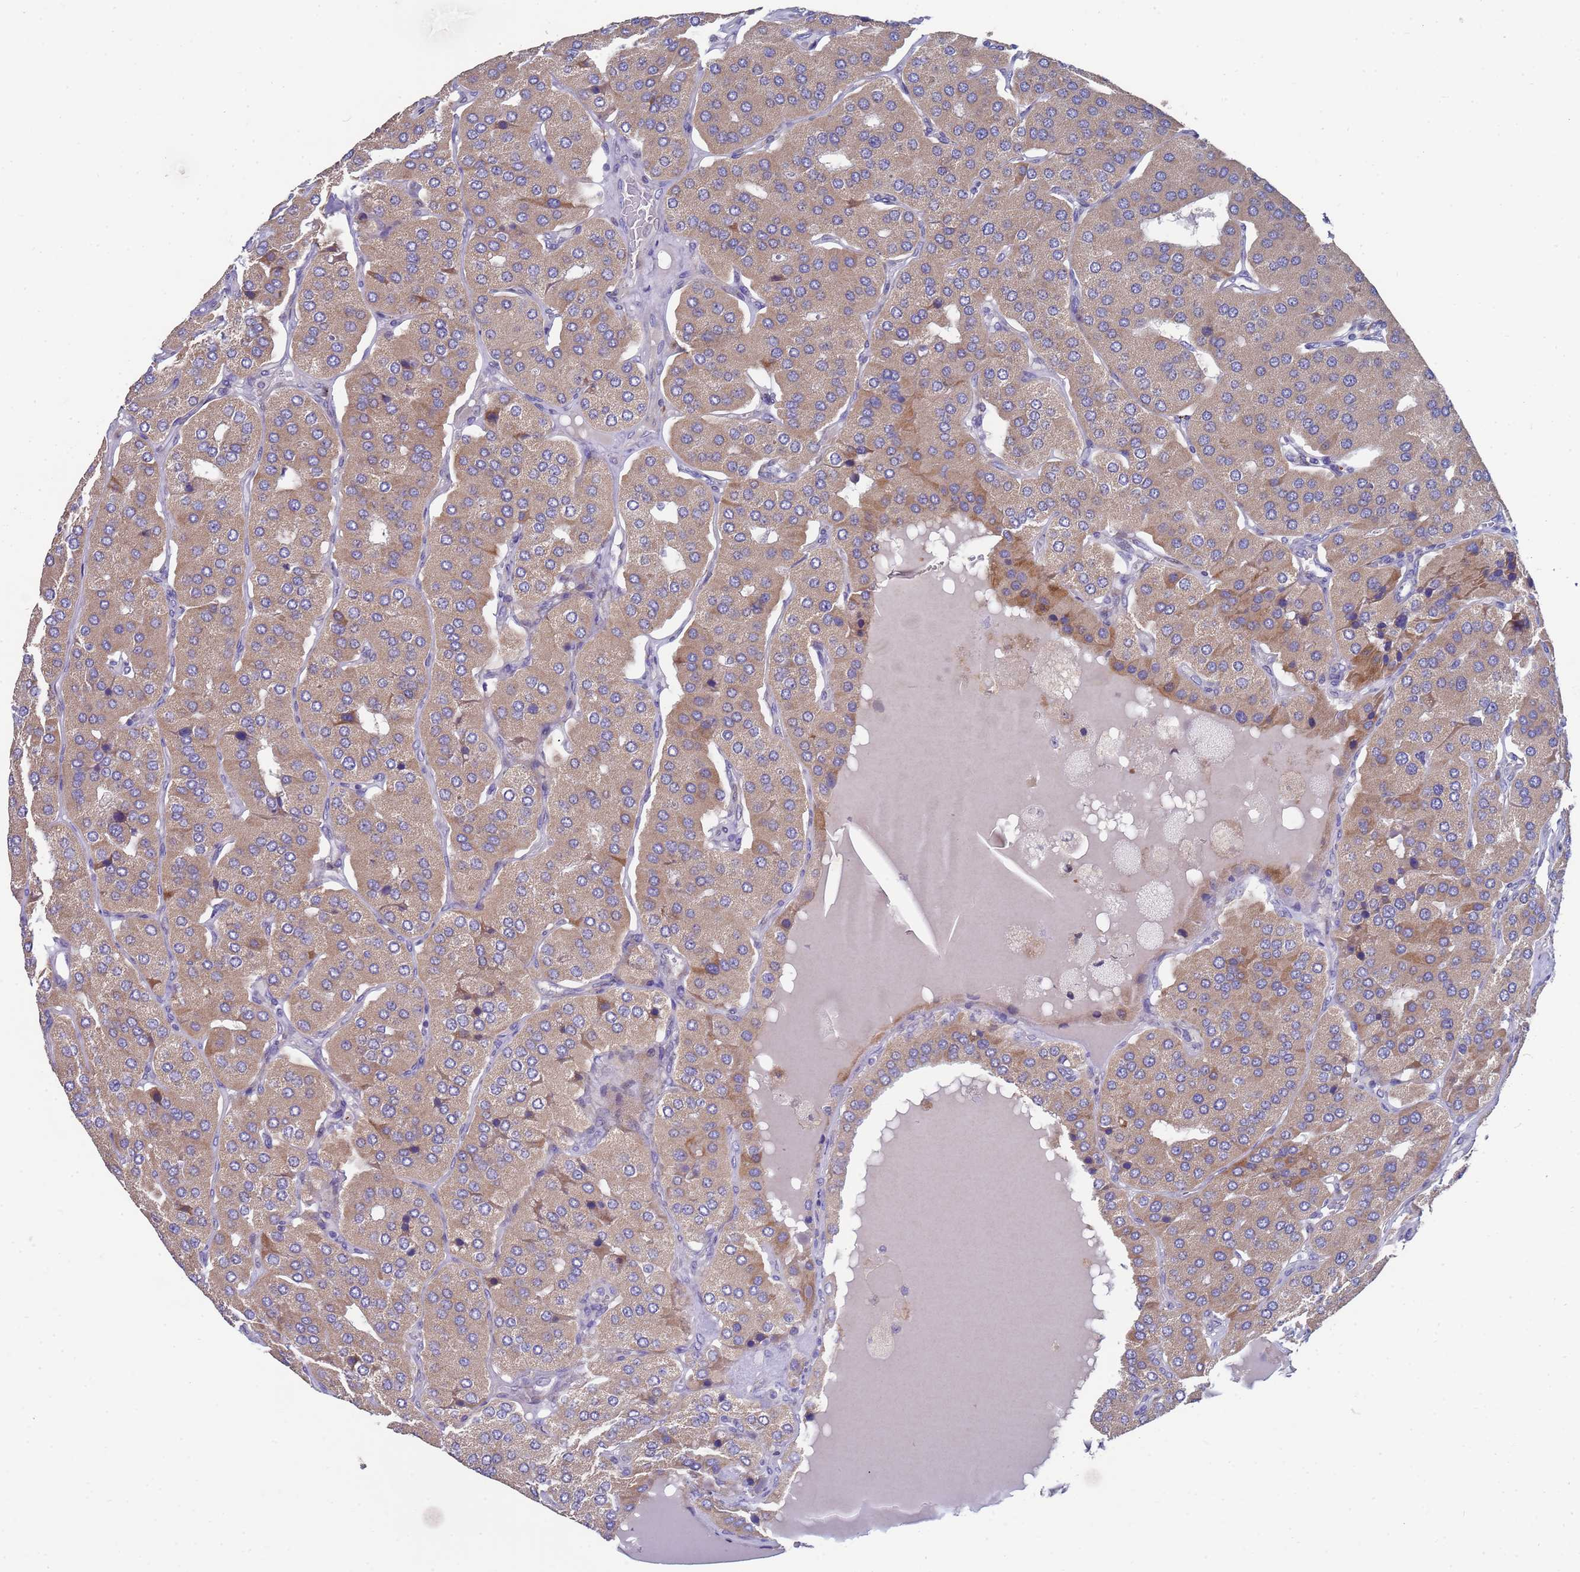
{"staining": {"intensity": "moderate", "quantity": ">75%", "location": "cytoplasmic/membranous"}, "tissue": "parathyroid gland", "cell_type": "Glandular cells", "image_type": "normal", "snomed": [{"axis": "morphology", "description": "Normal tissue, NOS"}, {"axis": "morphology", "description": "Adenoma, NOS"}, {"axis": "topography", "description": "Parathyroid gland"}], "caption": "The immunohistochemical stain highlights moderate cytoplasmic/membranous expression in glandular cells of benign parathyroid gland.", "gene": "ENOSF1", "patient": {"sex": "female", "age": 86}}